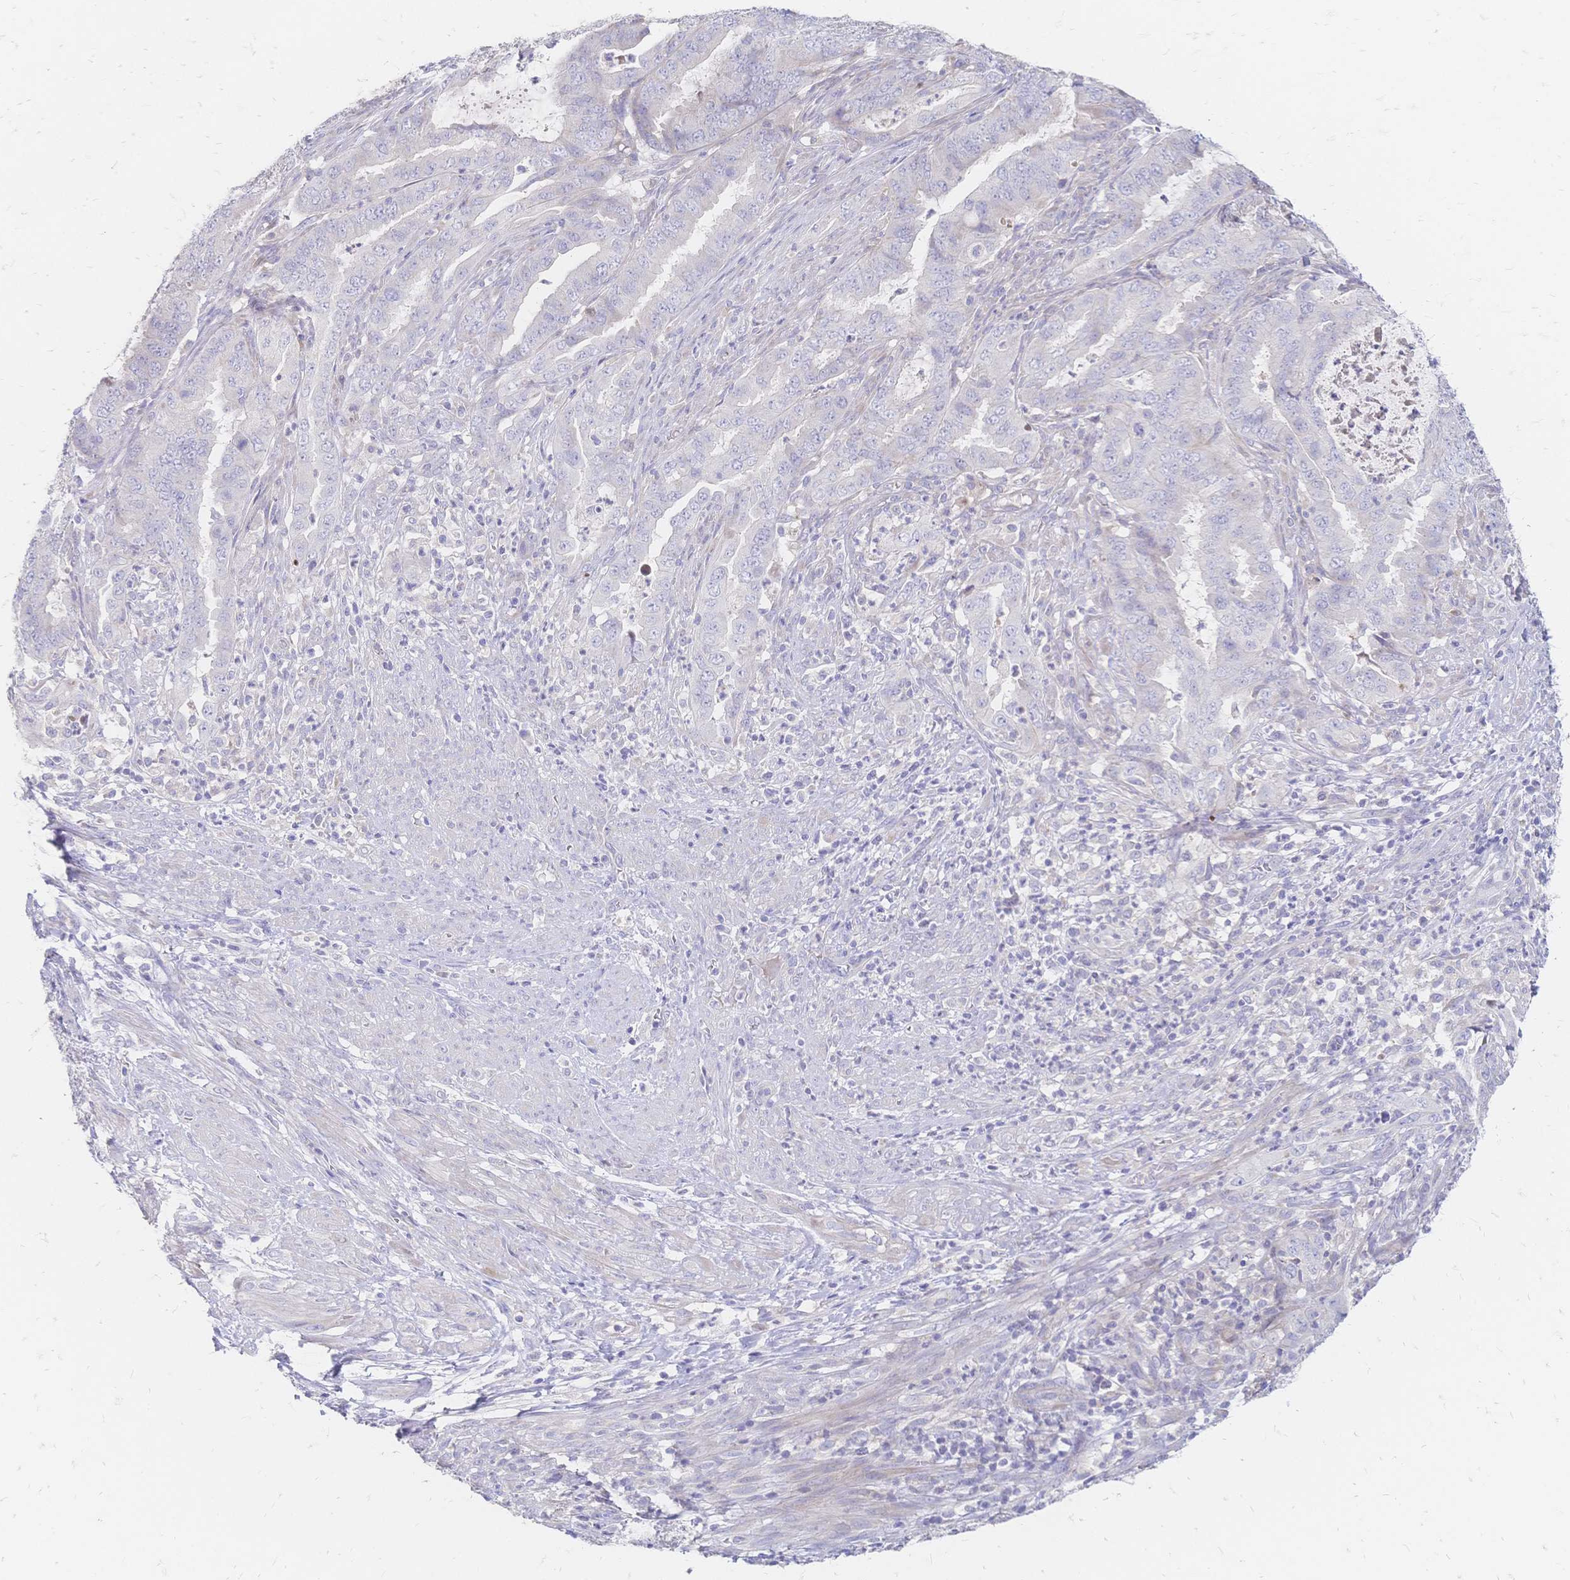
{"staining": {"intensity": "negative", "quantity": "none", "location": "none"}, "tissue": "endometrial cancer", "cell_type": "Tumor cells", "image_type": "cancer", "snomed": [{"axis": "morphology", "description": "Adenocarcinoma, NOS"}, {"axis": "topography", "description": "Endometrium"}], "caption": "A photomicrograph of human endometrial cancer (adenocarcinoma) is negative for staining in tumor cells.", "gene": "VWC2L", "patient": {"sex": "female", "age": 51}}